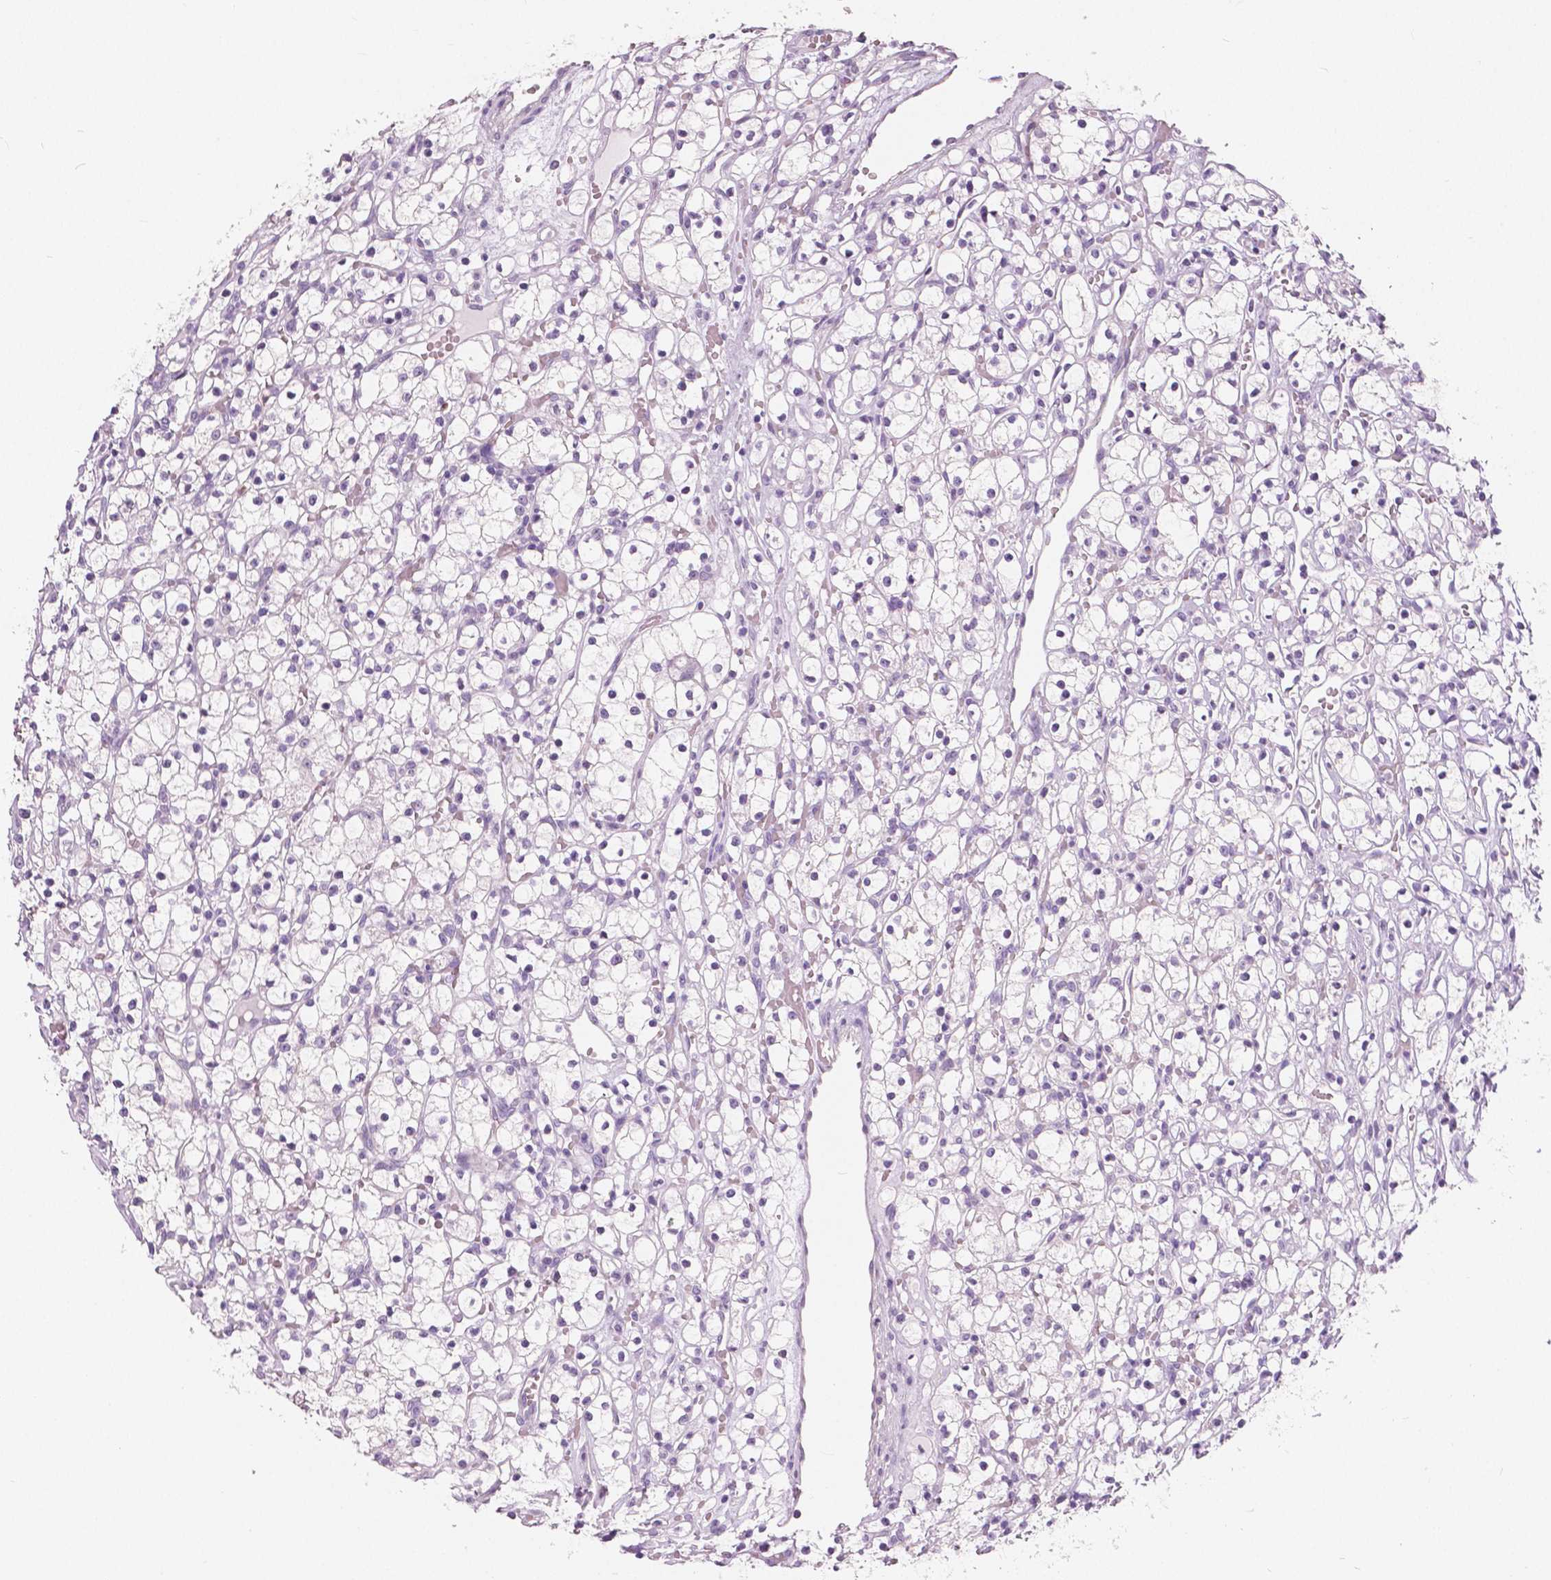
{"staining": {"intensity": "negative", "quantity": "none", "location": "none"}, "tissue": "renal cancer", "cell_type": "Tumor cells", "image_type": "cancer", "snomed": [{"axis": "morphology", "description": "Adenocarcinoma, NOS"}, {"axis": "topography", "description": "Kidney"}], "caption": "Tumor cells are negative for brown protein staining in adenocarcinoma (renal).", "gene": "A4GNT", "patient": {"sex": "female", "age": 59}}